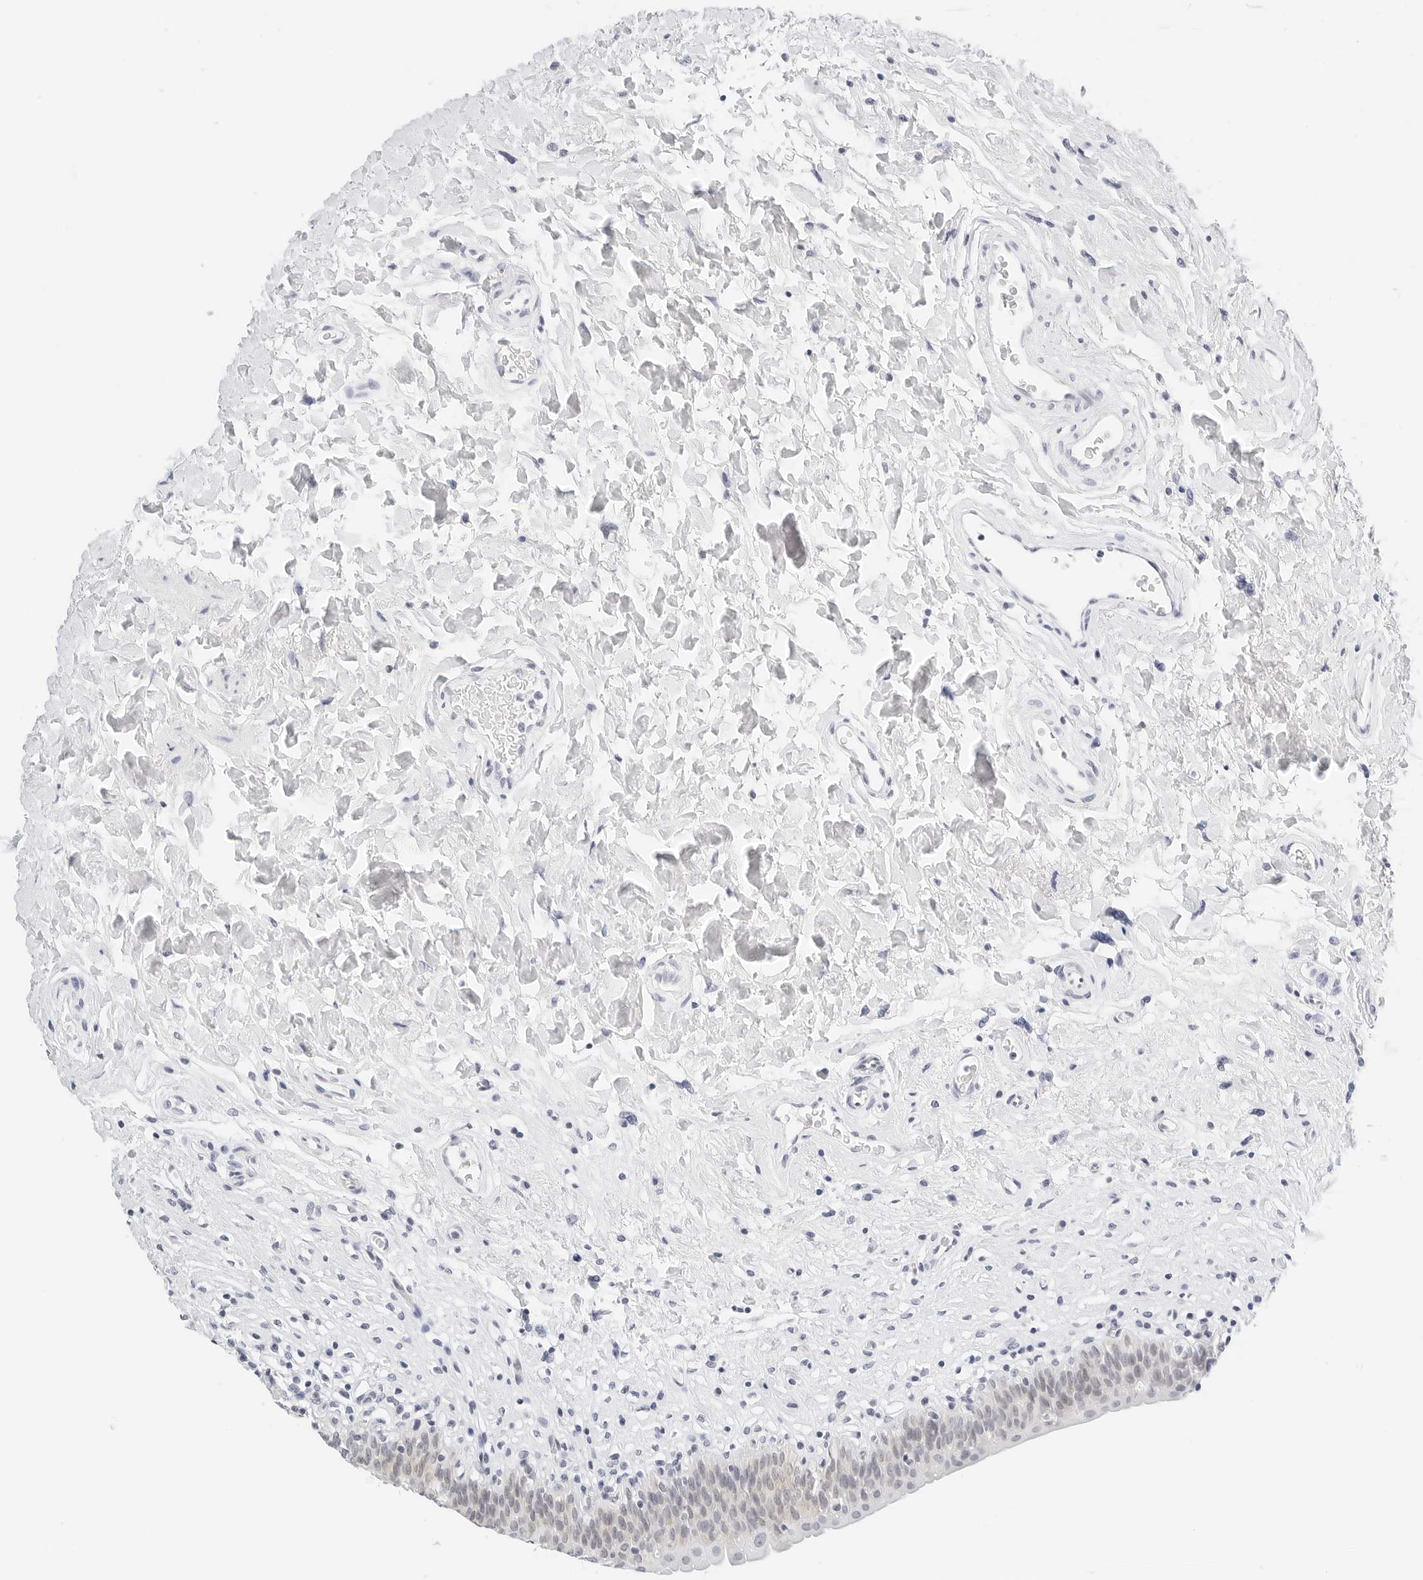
{"staining": {"intensity": "negative", "quantity": "none", "location": "none"}, "tissue": "urinary bladder", "cell_type": "Urothelial cells", "image_type": "normal", "snomed": [{"axis": "morphology", "description": "Normal tissue, NOS"}, {"axis": "topography", "description": "Urinary bladder"}], "caption": "This is an immunohistochemistry (IHC) photomicrograph of unremarkable urinary bladder. There is no positivity in urothelial cells.", "gene": "CD22", "patient": {"sex": "male", "age": 83}}